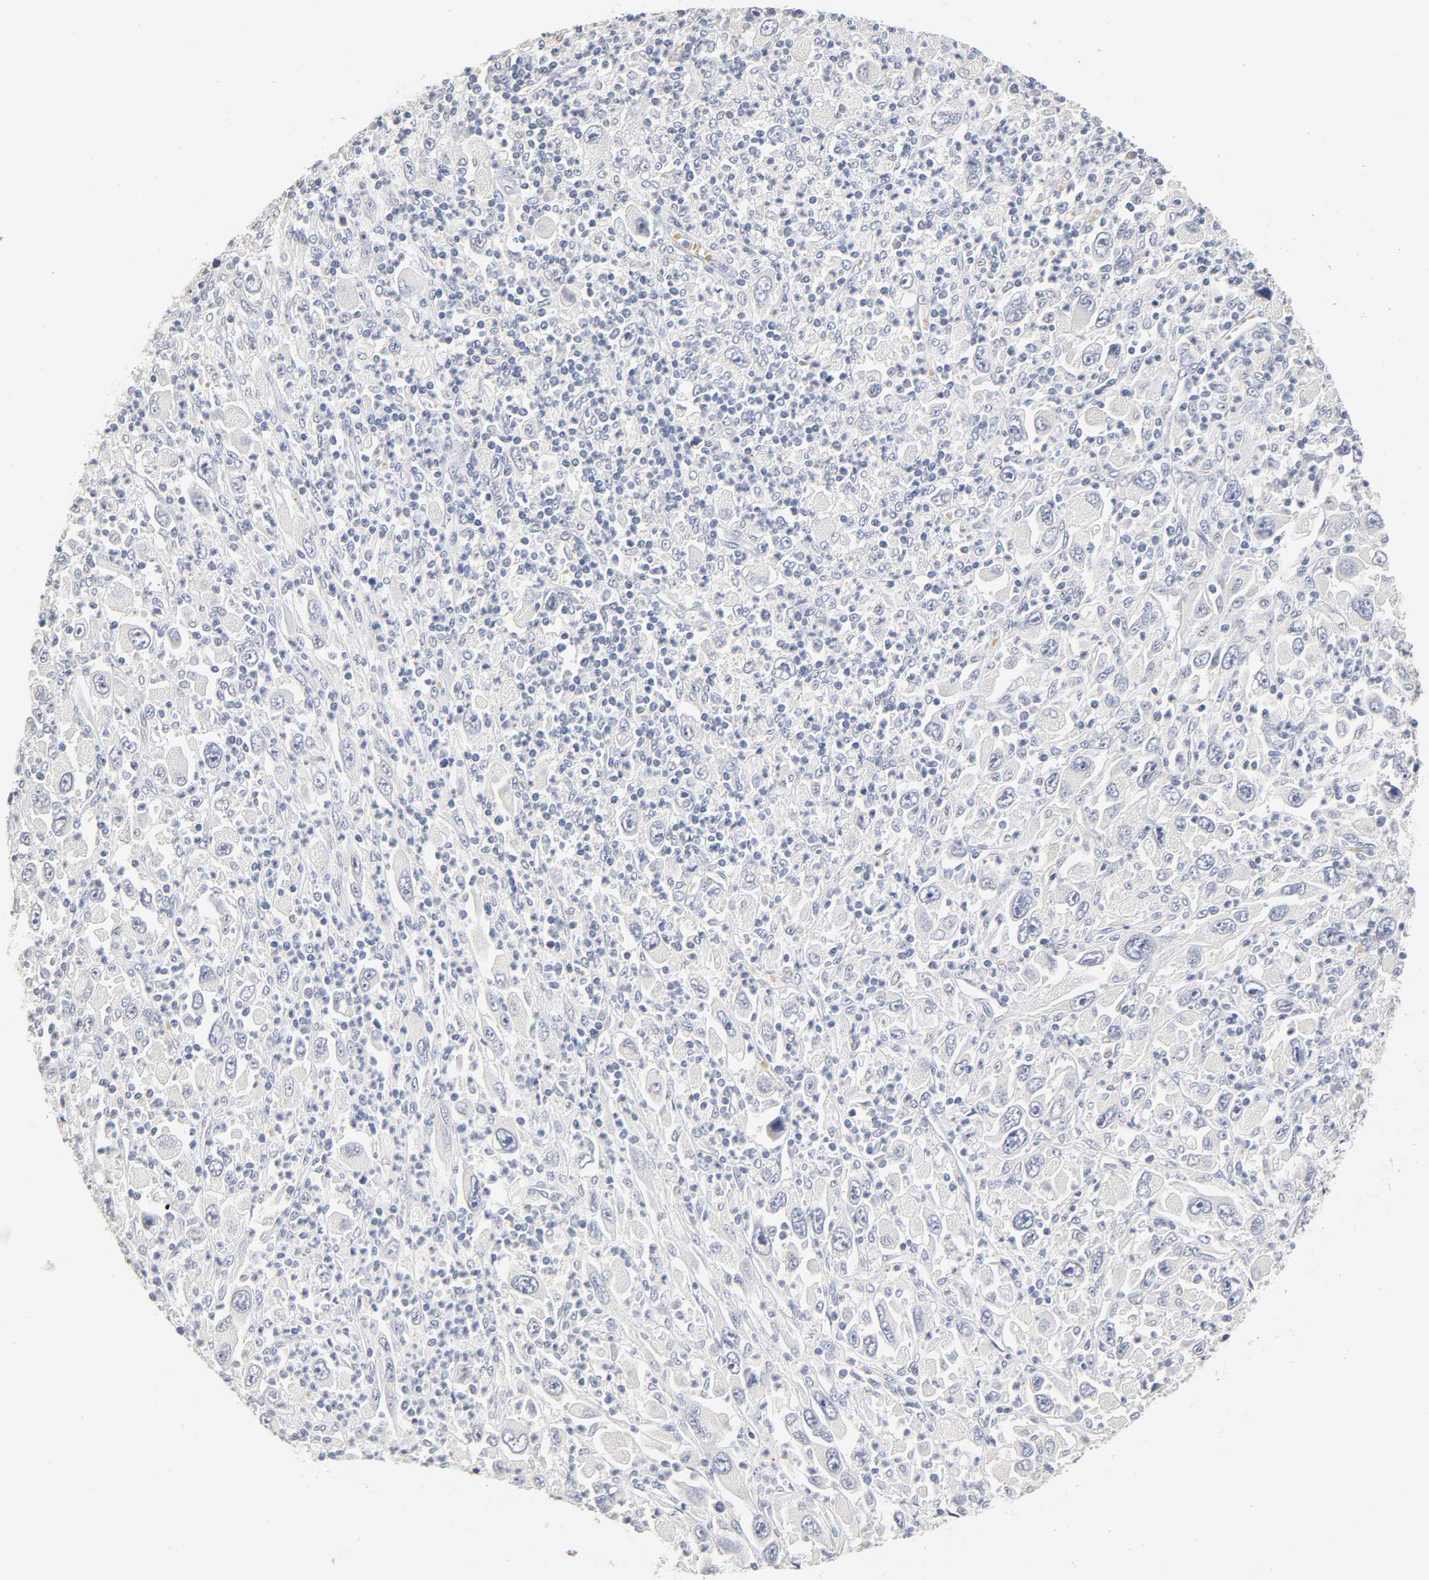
{"staining": {"intensity": "negative", "quantity": "none", "location": "none"}, "tissue": "melanoma", "cell_type": "Tumor cells", "image_type": "cancer", "snomed": [{"axis": "morphology", "description": "Malignant melanoma, Metastatic site"}, {"axis": "topography", "description": "Skin"}], "caption": "Immunohistochemical staining of melanoma demonstrates no significant expression in tumor cells. Nuclei are stained in blue.", "gene": "OVOL1", "patient": {"sex": "female", "age": 56}}